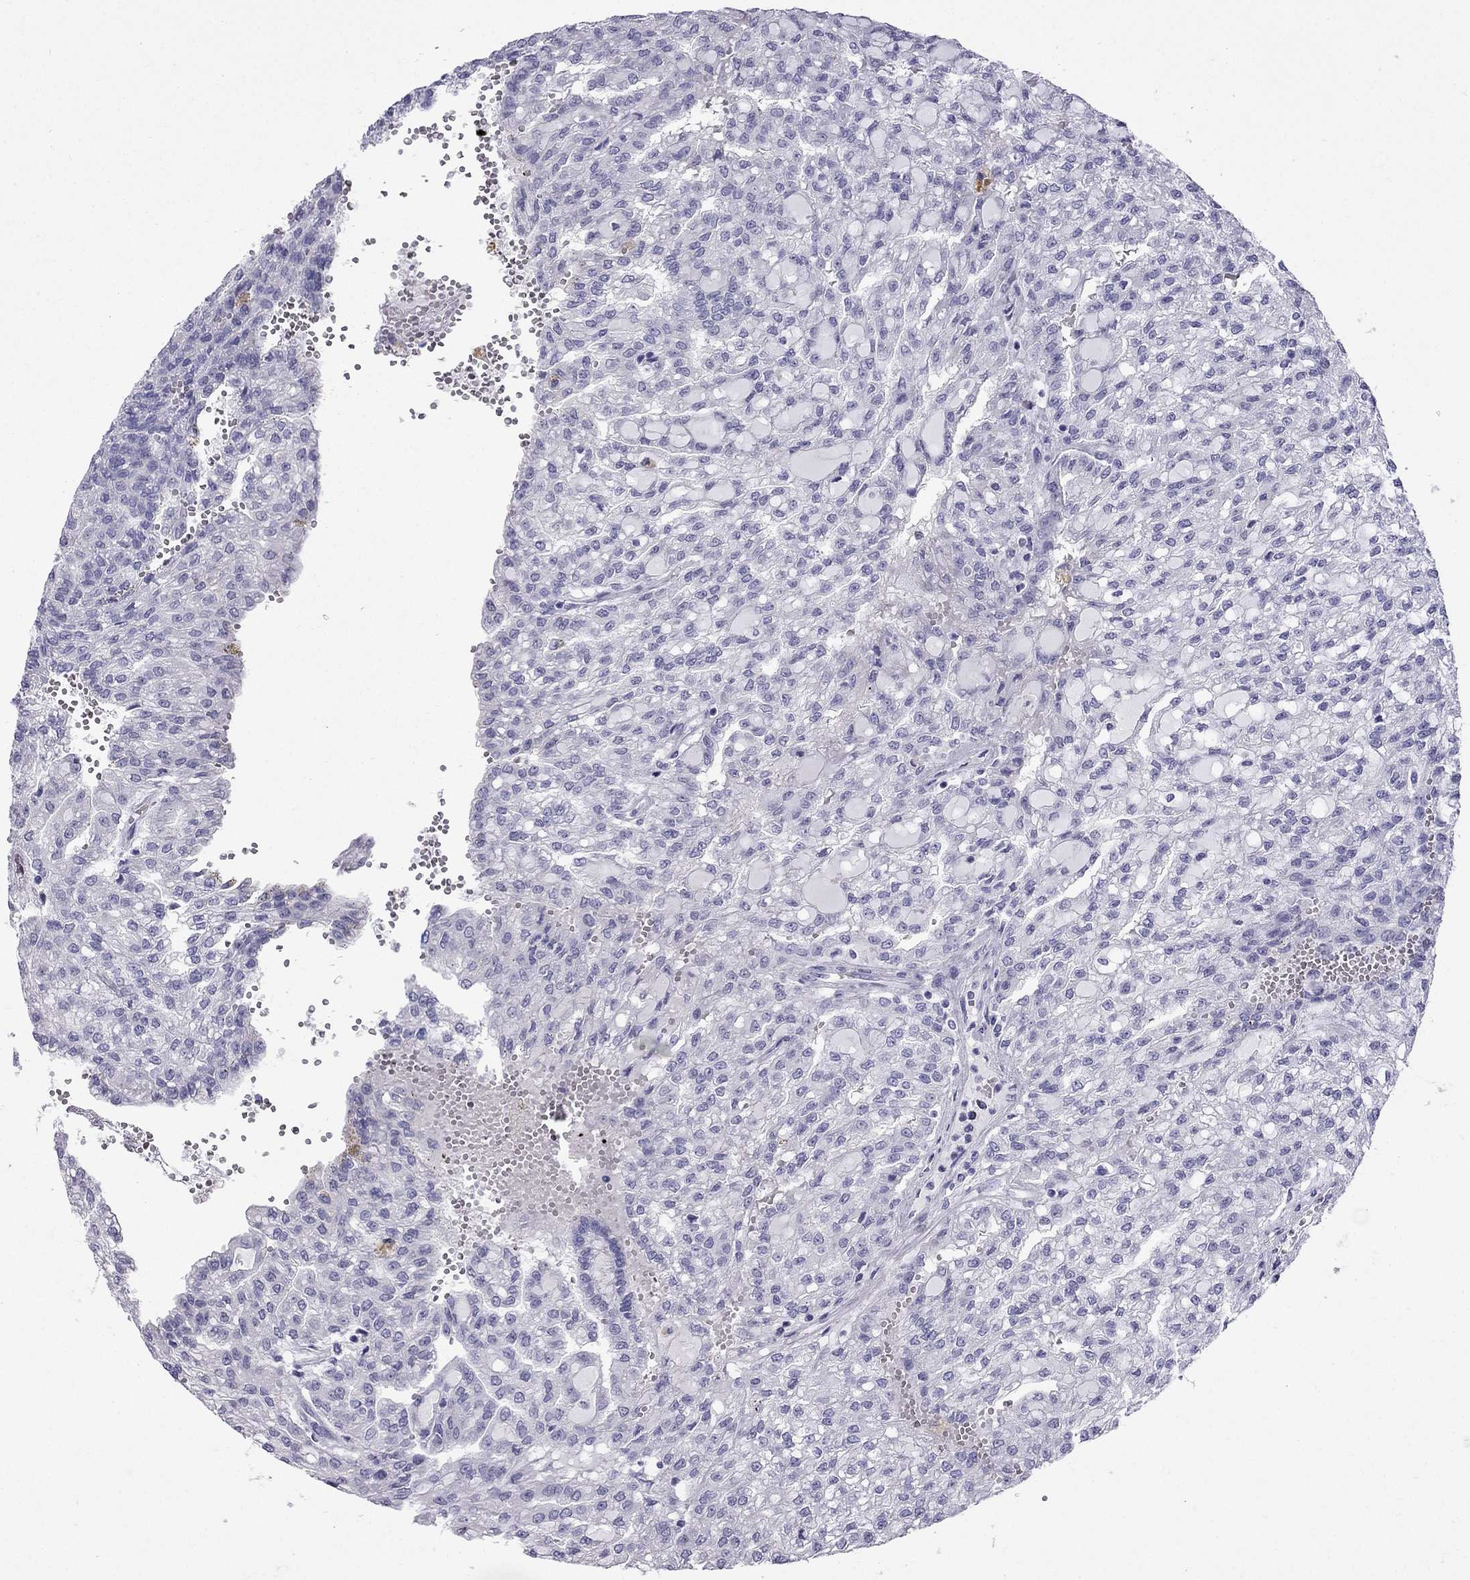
{"staining": {"intensity": "negative", "quantity": "none", "location": "none"}, "tissue": "renal cancer", "cell_type": "Tumor cells", "image_type": "cancer", "snomed": [{"axis": "morphology", "description": "Adenocarcinoma, NOS"}, {"axis": "topography", "description": "Kidney"}], "caption": "This is an immunohistochemistry (IHC) image of renal adenocarcinoma. There is no staining in tumor cells.", "gene": "GJA8", "patient": {"sex": "male", "age": 63}}